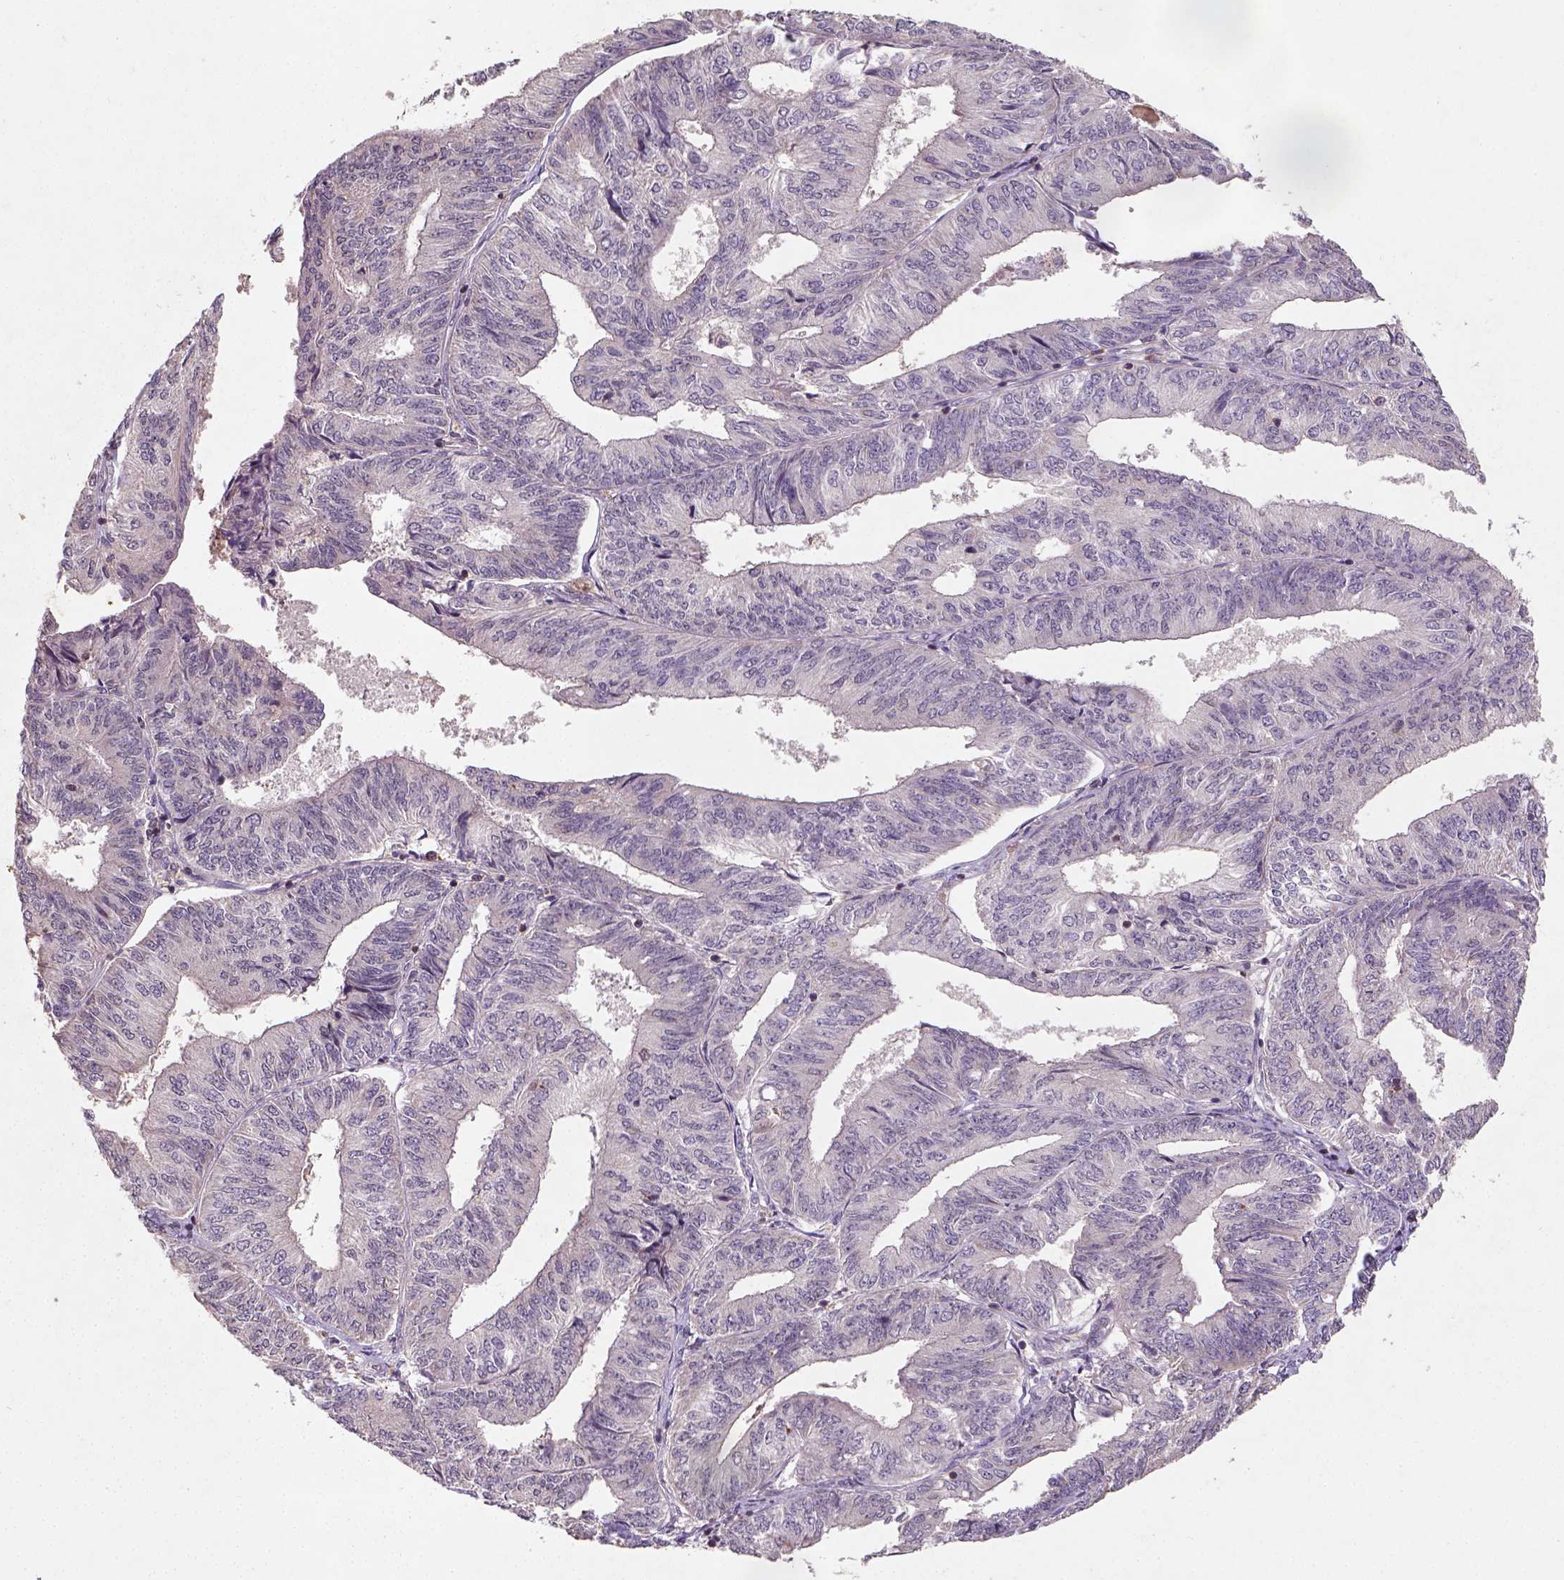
{"staining": {"intensity": "negative", "quantity": "none", "location": "none"}, "tissue": "endometrial cancer", "cell_type": "Tumor cells", "image_type": "cancer", "snomed": [{"axis": "morphology", "description": "Adenocarcinoma, NOS"}, {"axis": "topography", "description": "Endometrium"}], "caption": "Tumor cells show no significant staining in adenocarcinoma (endometrial).", "gene": "CAMKK1", "patient": {"sex": "female", "age": 58}}